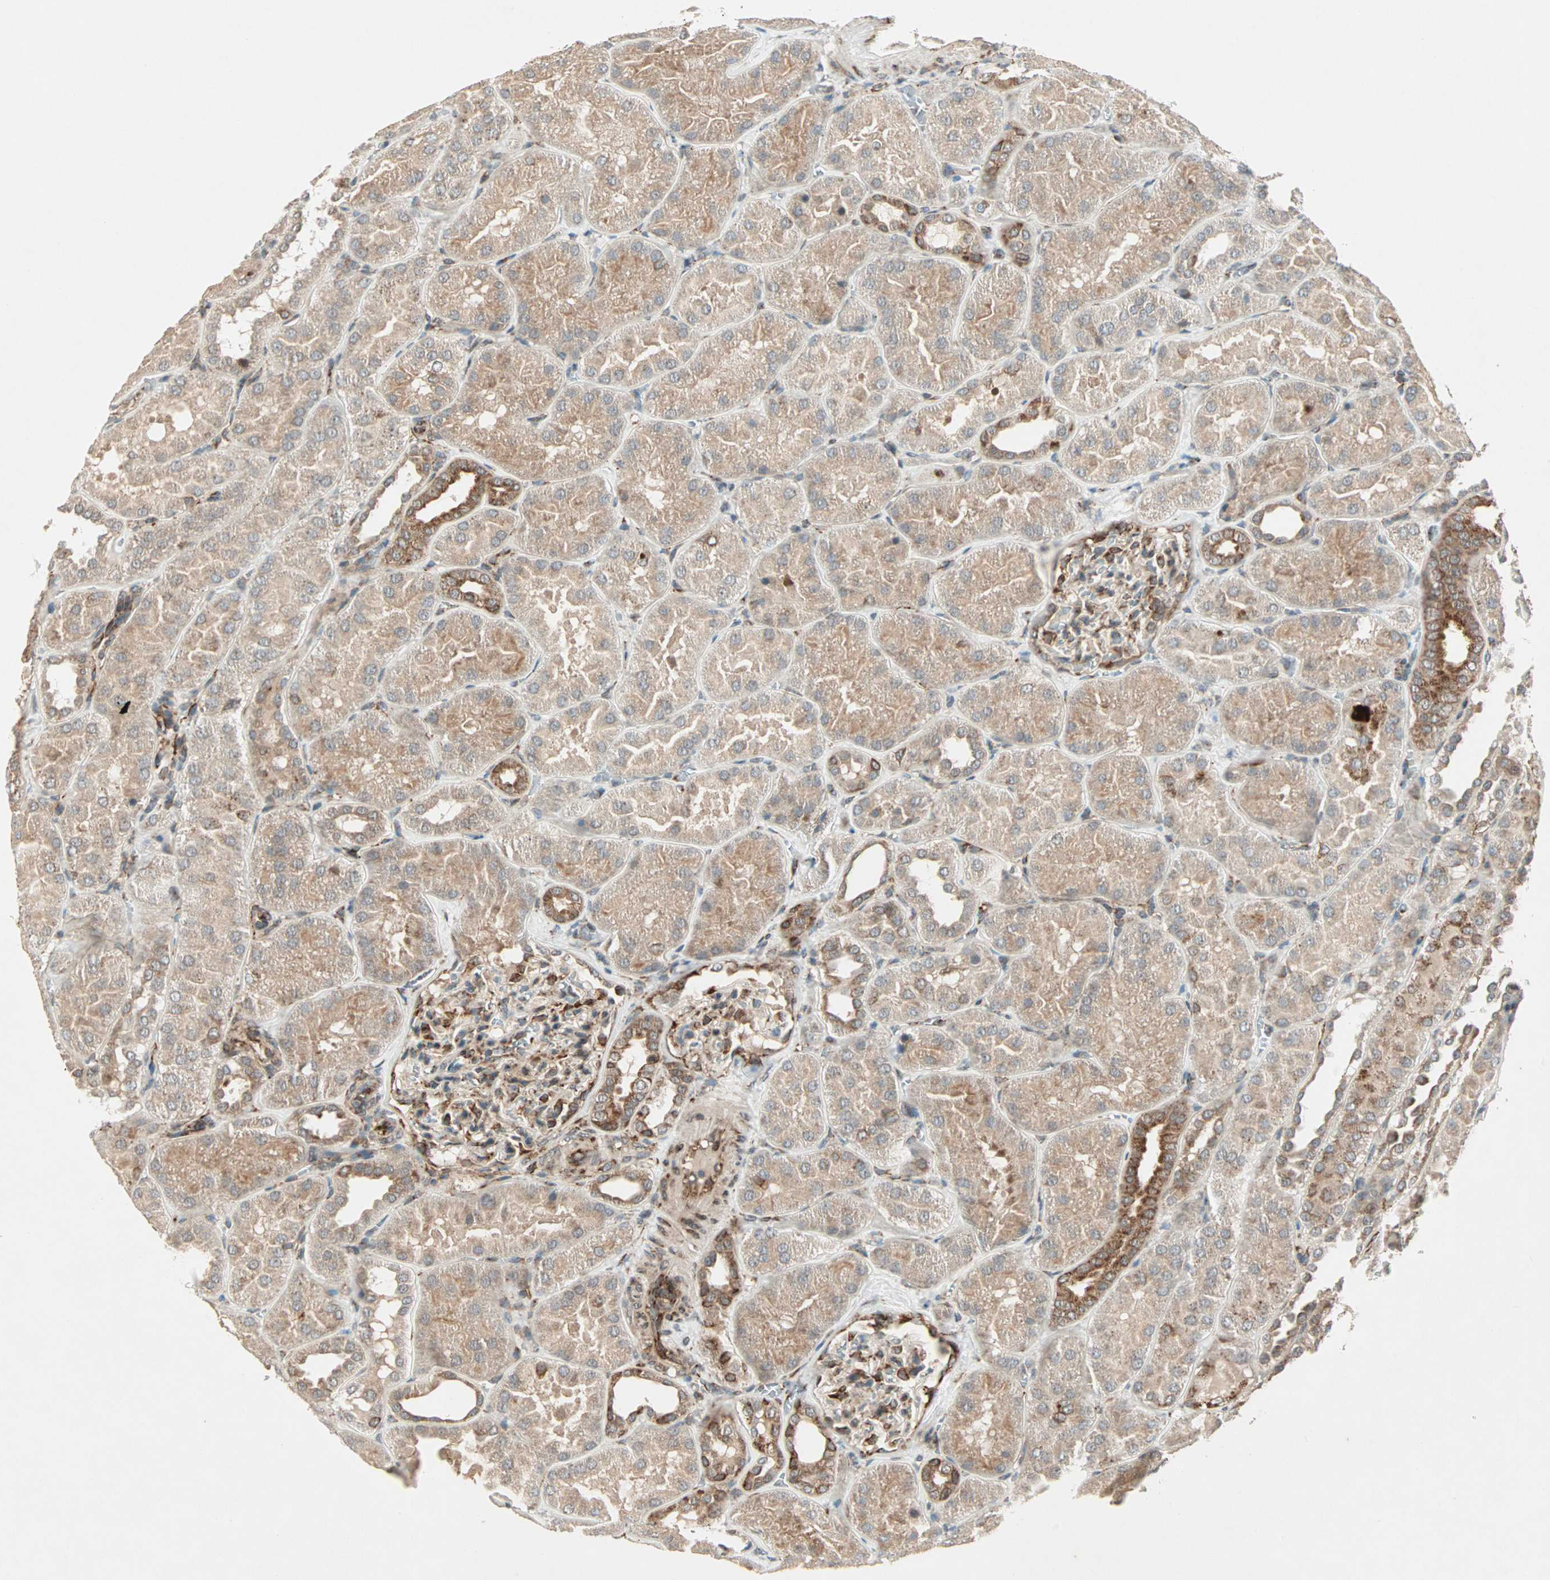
{"staining": {"intensity": "moderate", "quantity": ">75%", "location": "cytoplasmic/membranous"}, "tissue": "kidney", "cell_type": "Cells in glomeruli", "image_type": "normal", "snomed": [{"axis": "morphology", "description": "Normal tissue, NOS"}, {"axis": "topography", "description": "Kidney"}], "caption": "Brown immunohistochemical staining in benign human kidney shows moderate cytoplasmic/membranous staining in about >75% of cells in glomeruli.", "gene": "ZNF37A", "patient": {"sex": "male", "age": 28}}